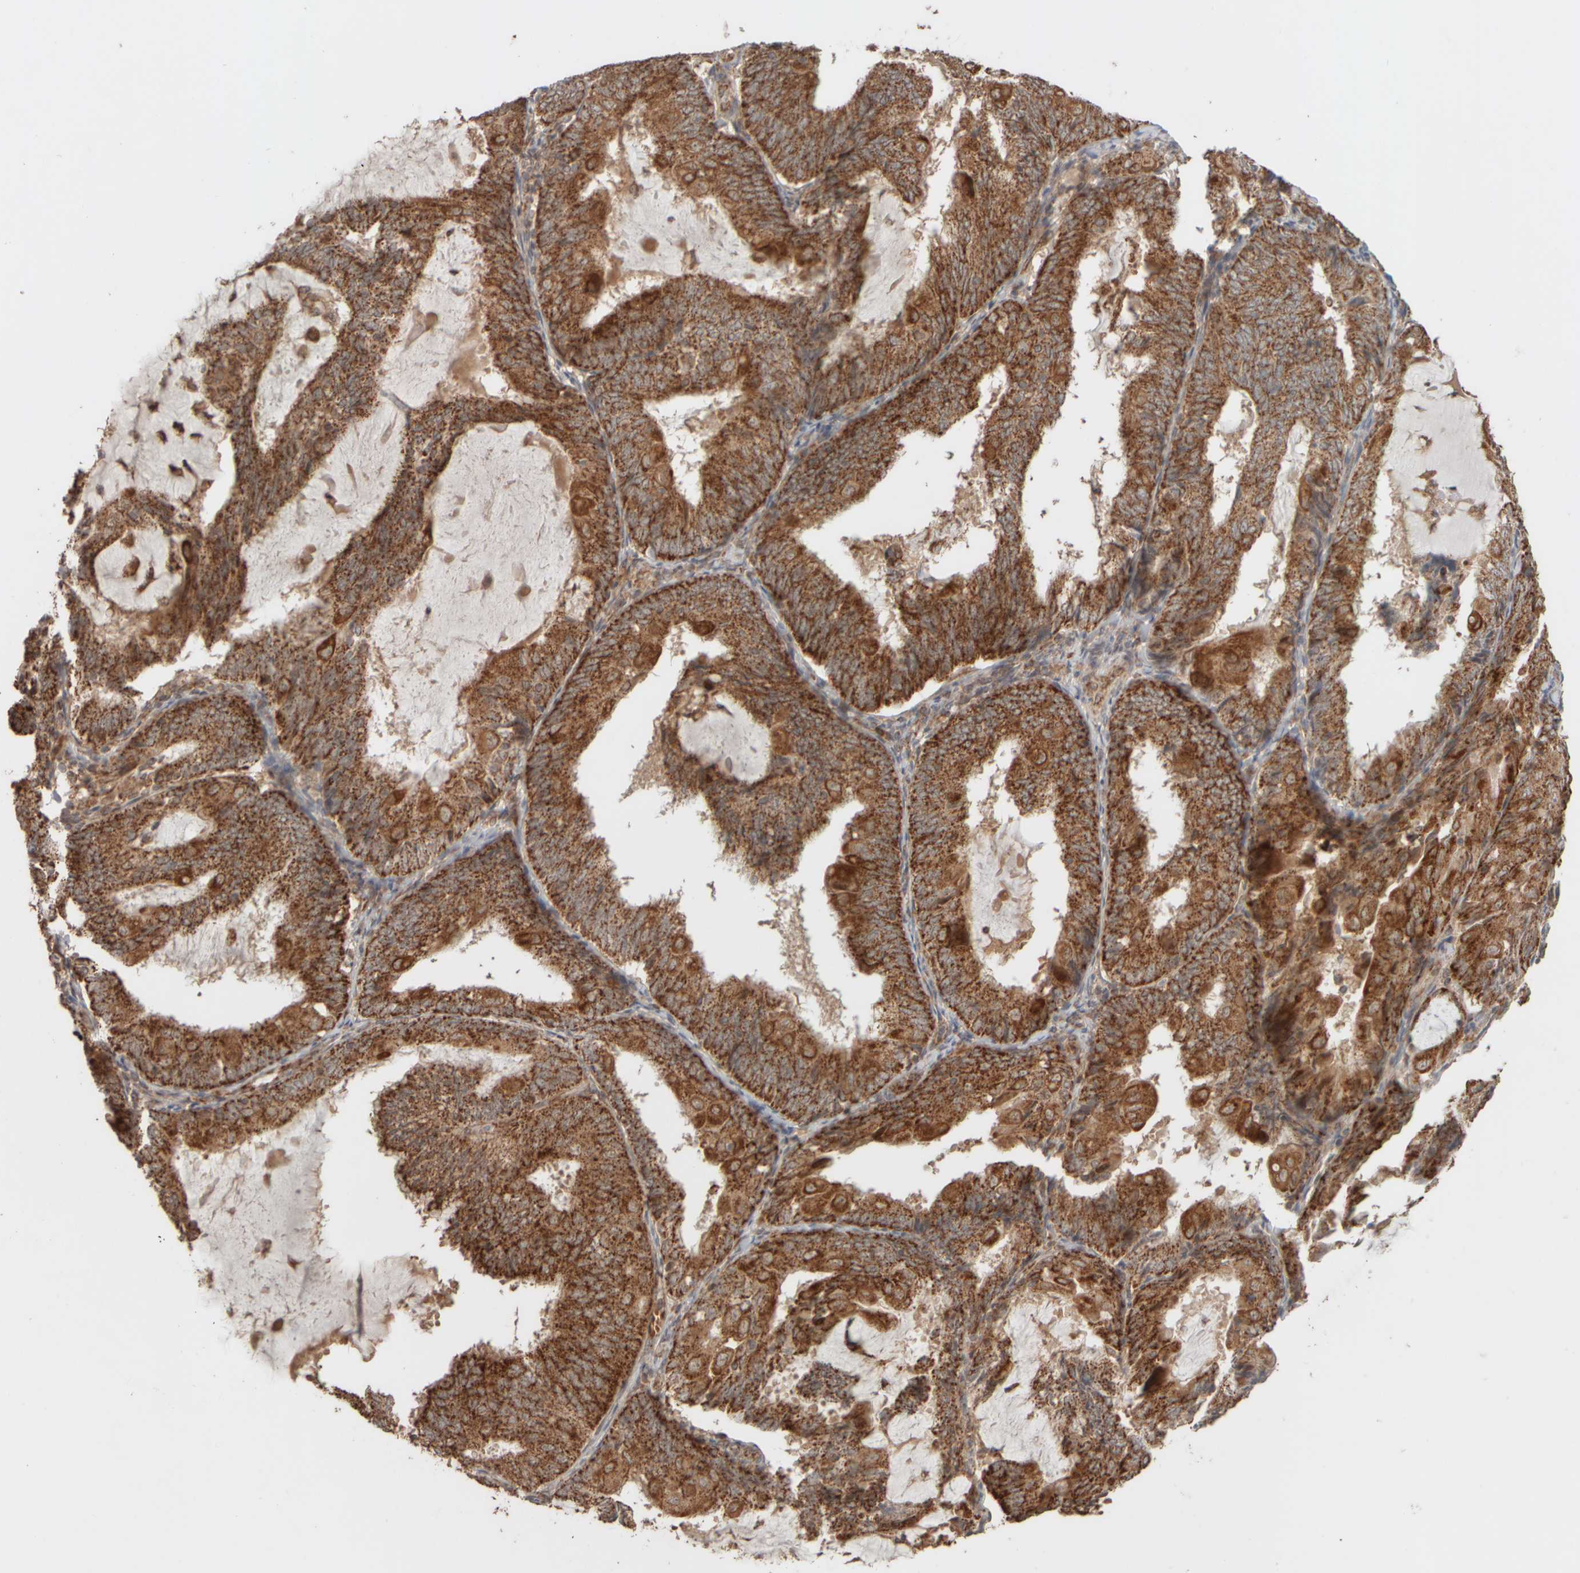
{"staining": {"intensity": "strong", "quantity": ">75%", "location": "cytoplasmic/membranous"}, "tissue": "endometrial cancer", "cell_type": "Tumor cells", "image_type": "cancer", "snomed": [{"axis": "morphology", "description": "Adenocarcinoma, NOS"}, {"axis": "topography", "description": "Endometrium"}], "caption": "Endometrial adenocarcinoma stained with DAB immunohistochemistry displays high levels of strong cytoplasmic/membranous expression in about >75% of tumor cells.", "gene": "EIF2B3", "patient": {"sex": "female", "age": 81}}